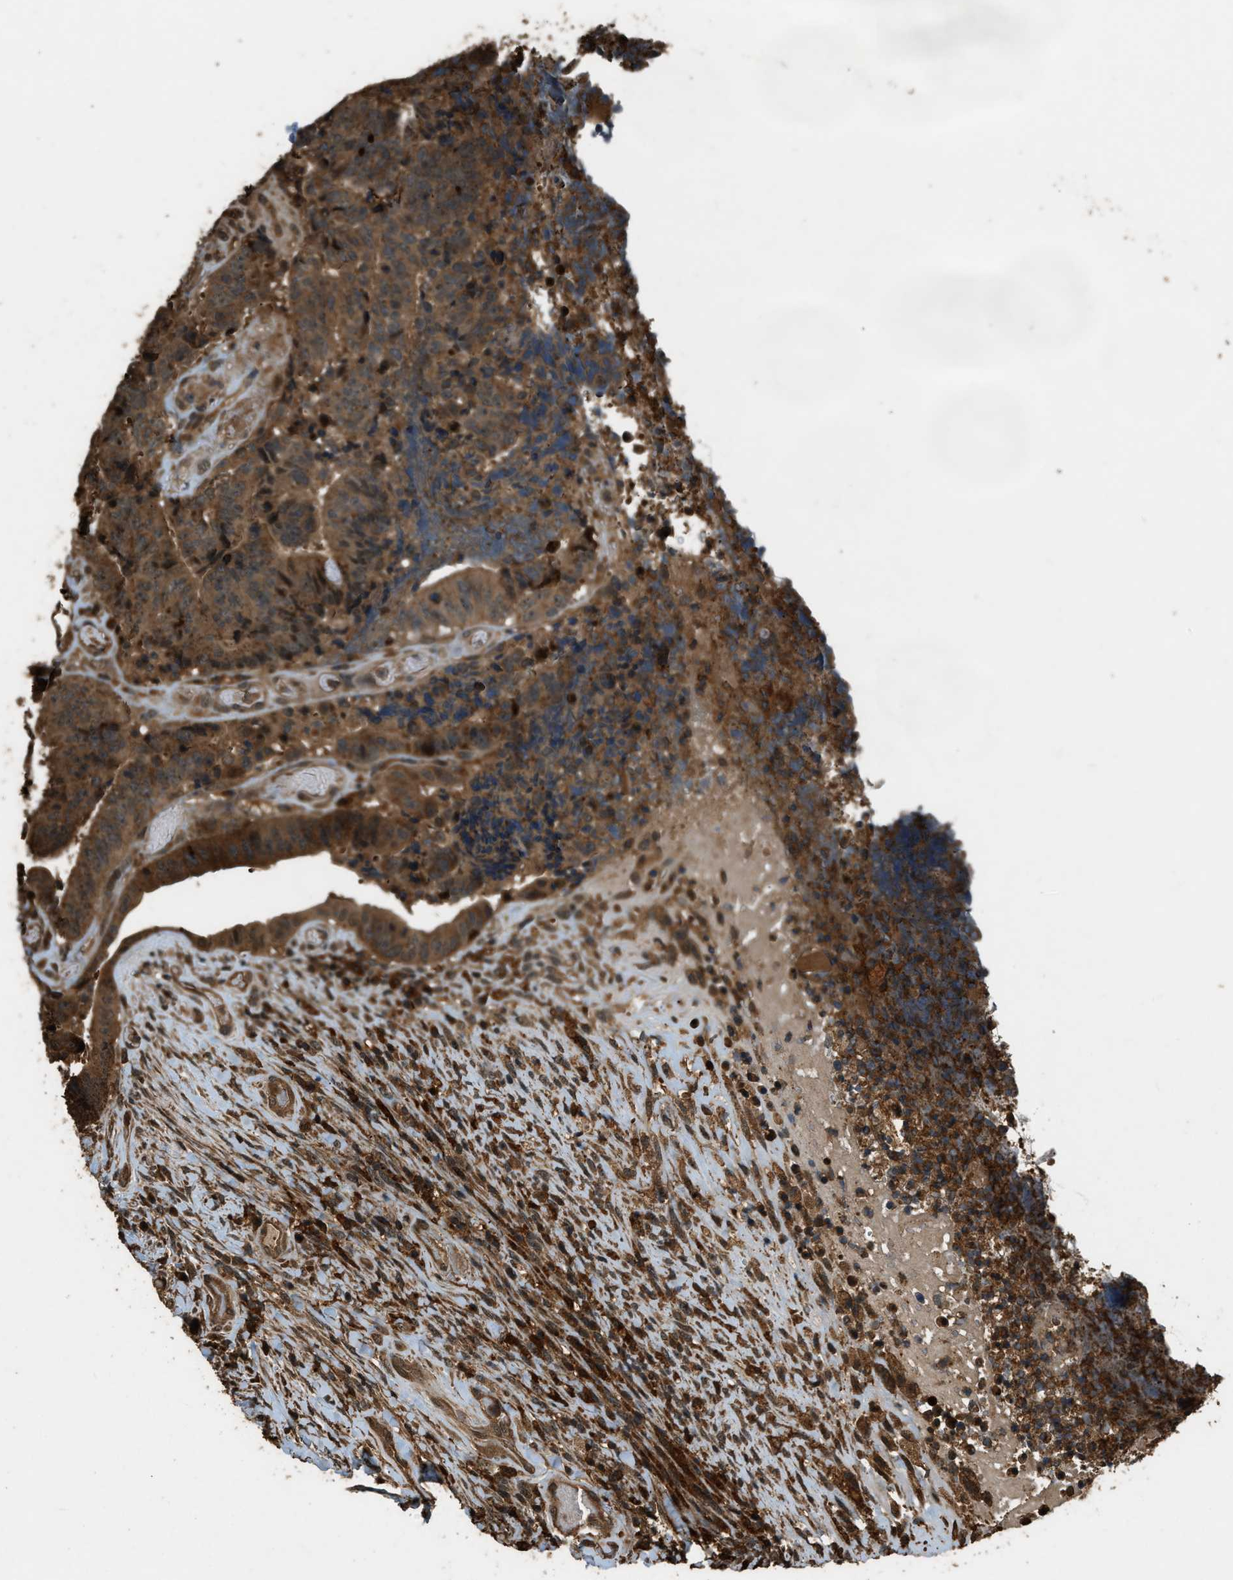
{"staining": {"intensity": "moderate", "quantity": ">75%", "location": "cytoplasmic/membranous"}, "tissue": "colorectal cancer", "cell_type": "Tumor cells", "image_type": "cancer", "snomed": [{"axis": "morphology", "description": "Adenocarcinoma, NOS"}, {"axis": "topography", "description": "Rectum"}], "caption": "A brown stain highlights moderate cytoplasmic/membranous expression of a protein in human colorectal cancer tumor cells.", "gene": "RAP2A", "patient": {"sex": "male", "age": 72}}